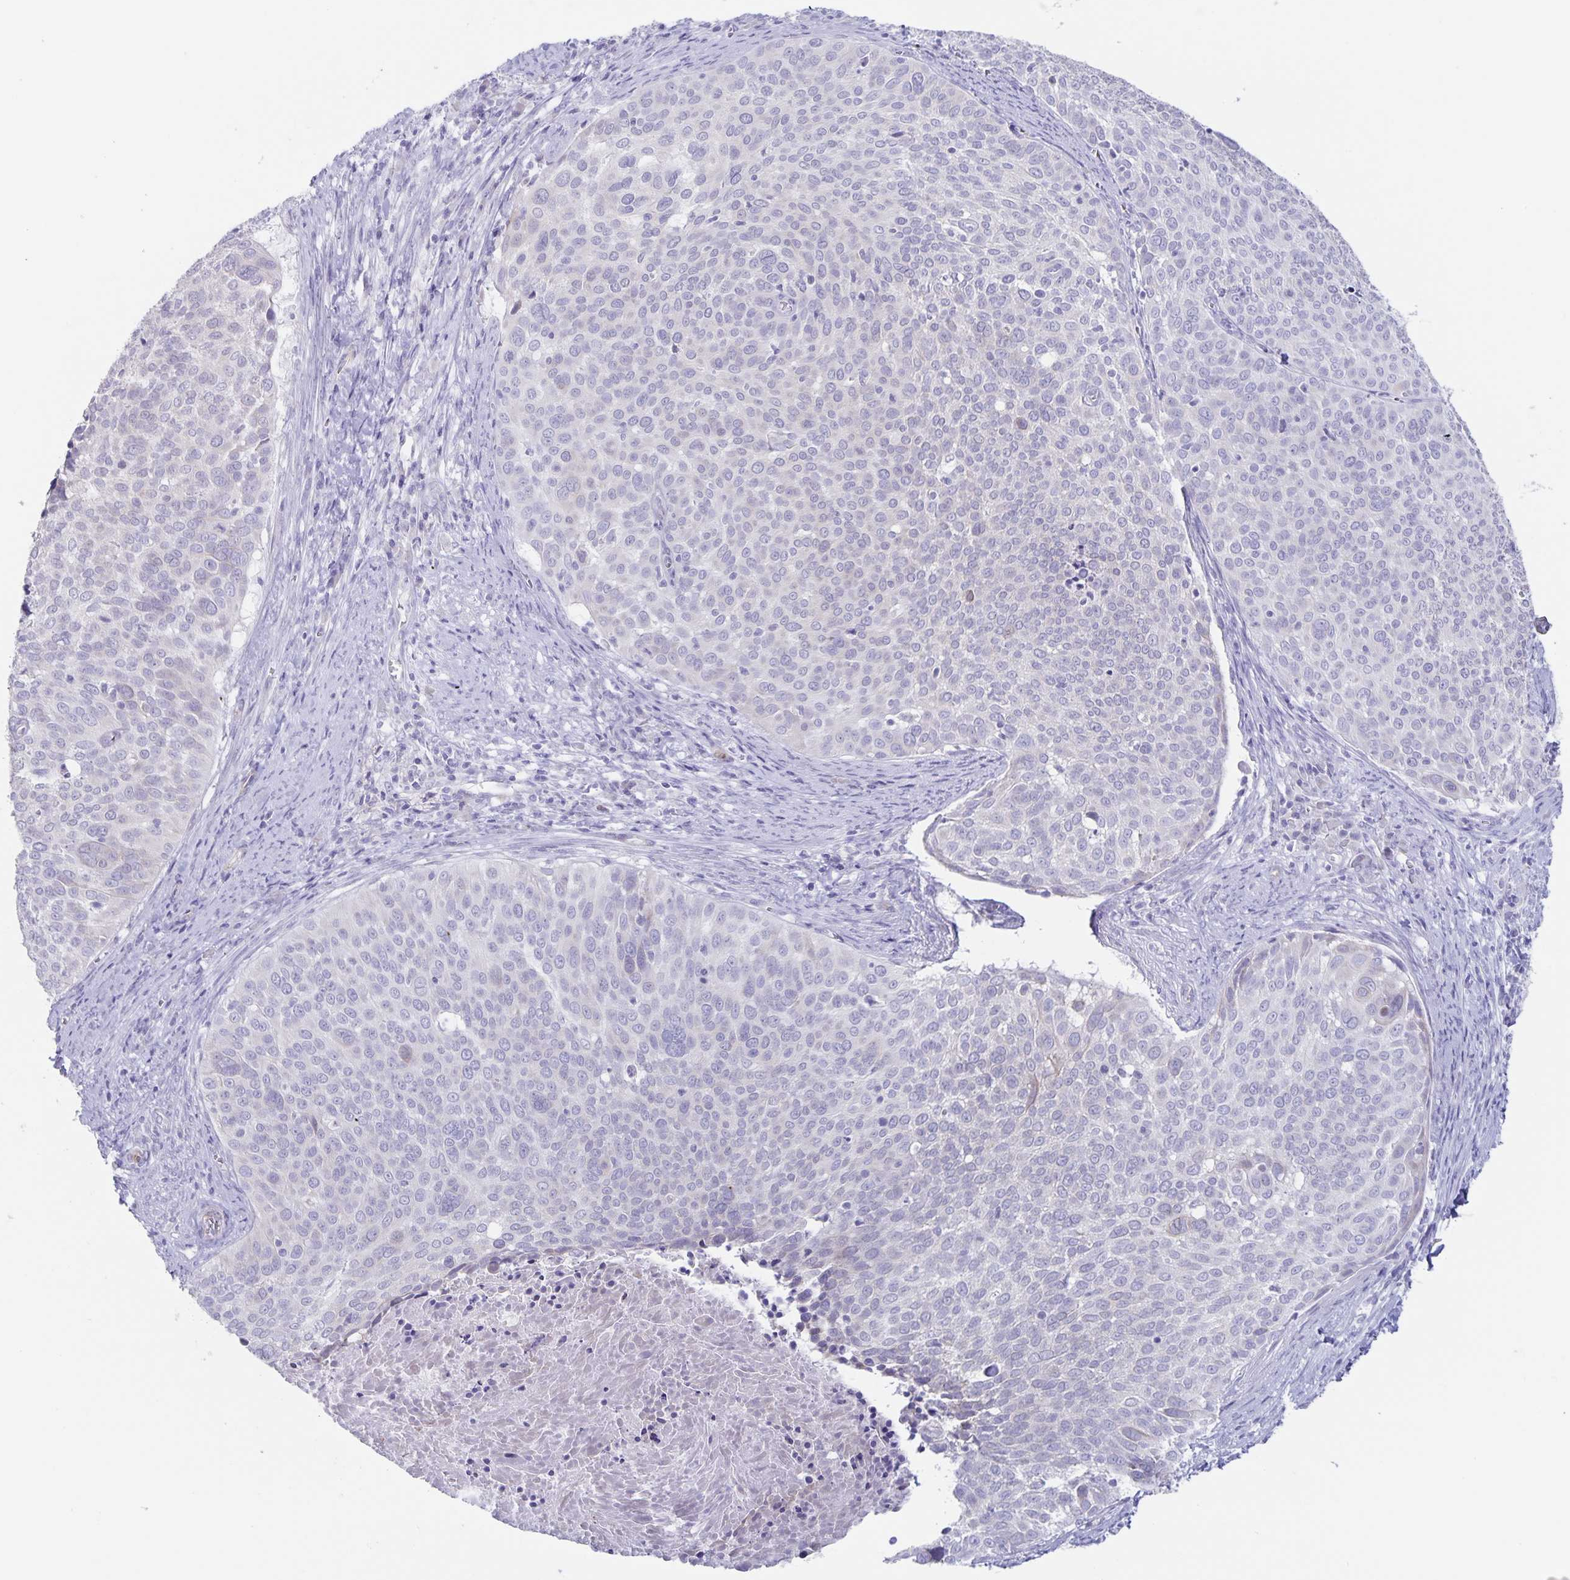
{"staining": {"intensity": "negative", "quantity": "none", "location": "none"}, "tissue": "cervical cancer", "cell_type": "Tumor cells", "image_type": "cancer", "snomed": [{"axis": "morphology", "description": "Squamous cell carcinoma, NOS"}, {"axis": "topography", "description": "Cervix"}], "caption": "Immunohistochemistry image of human squamous cell carcinoma (cervical) stained for a protein (brown), which exhibits no expression in tumor cells.", "gene": "AQP4", "patient": {"sex": "female", "age": 39}}